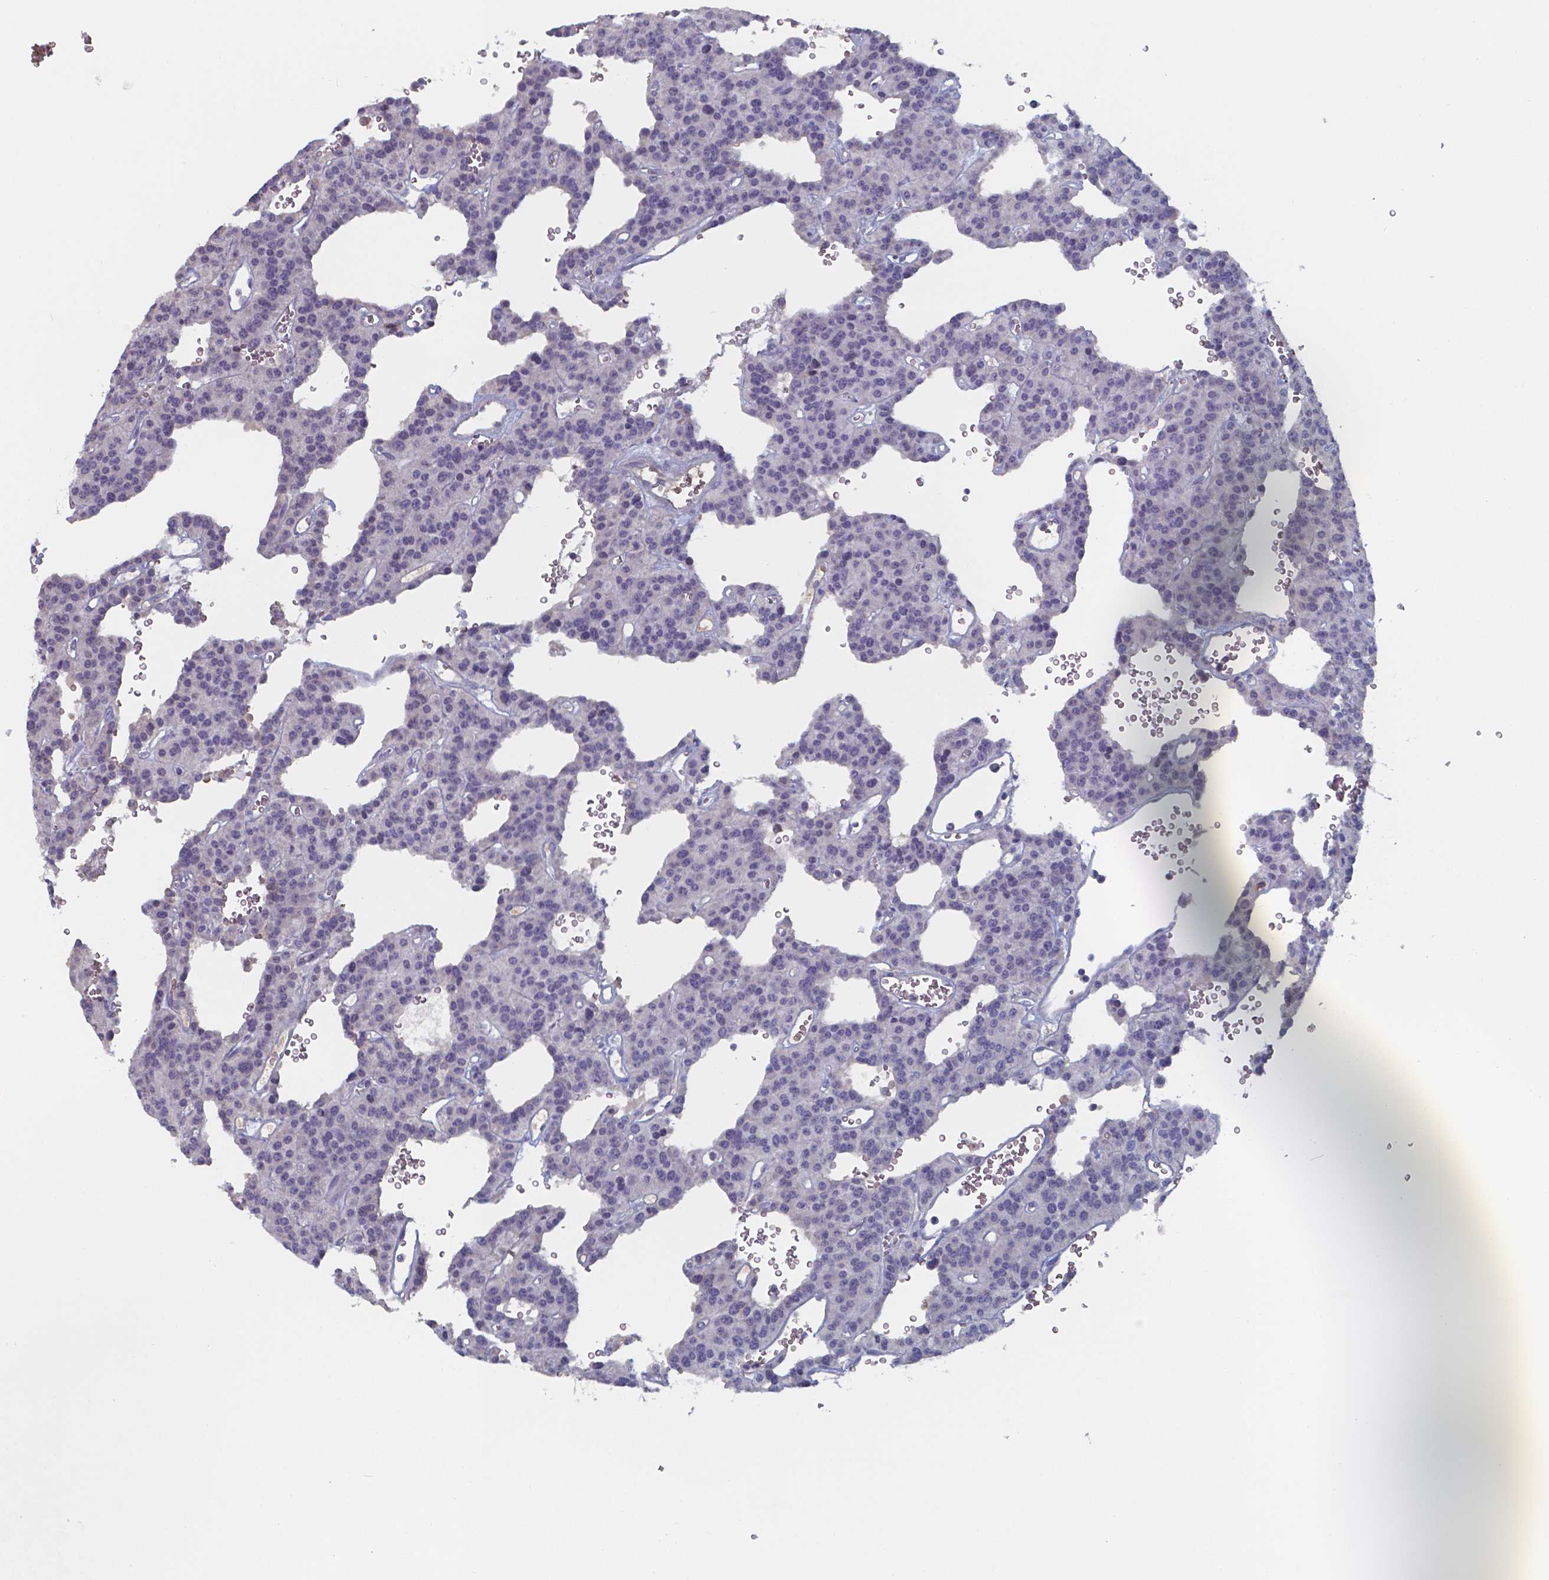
{"staining": {"intensity": "negative", "quantity": "none", "location": "none"}, "tissue": "carcinoid", "cell_type": "Tumor cells", "image_type": "cancer", "snomed": [{"axis": "morphology", "description": "Carcinoid, malignant, NOS"}, {"axis": "topography", "description": "Lung"}], "caption": "The immunohistochemistry (IHC) micrograph has no significant staining in tumor cells of malignant carcinoid tissue.", "gene": "BTBD17", "patient": {"sex": "female", "age": 71}}